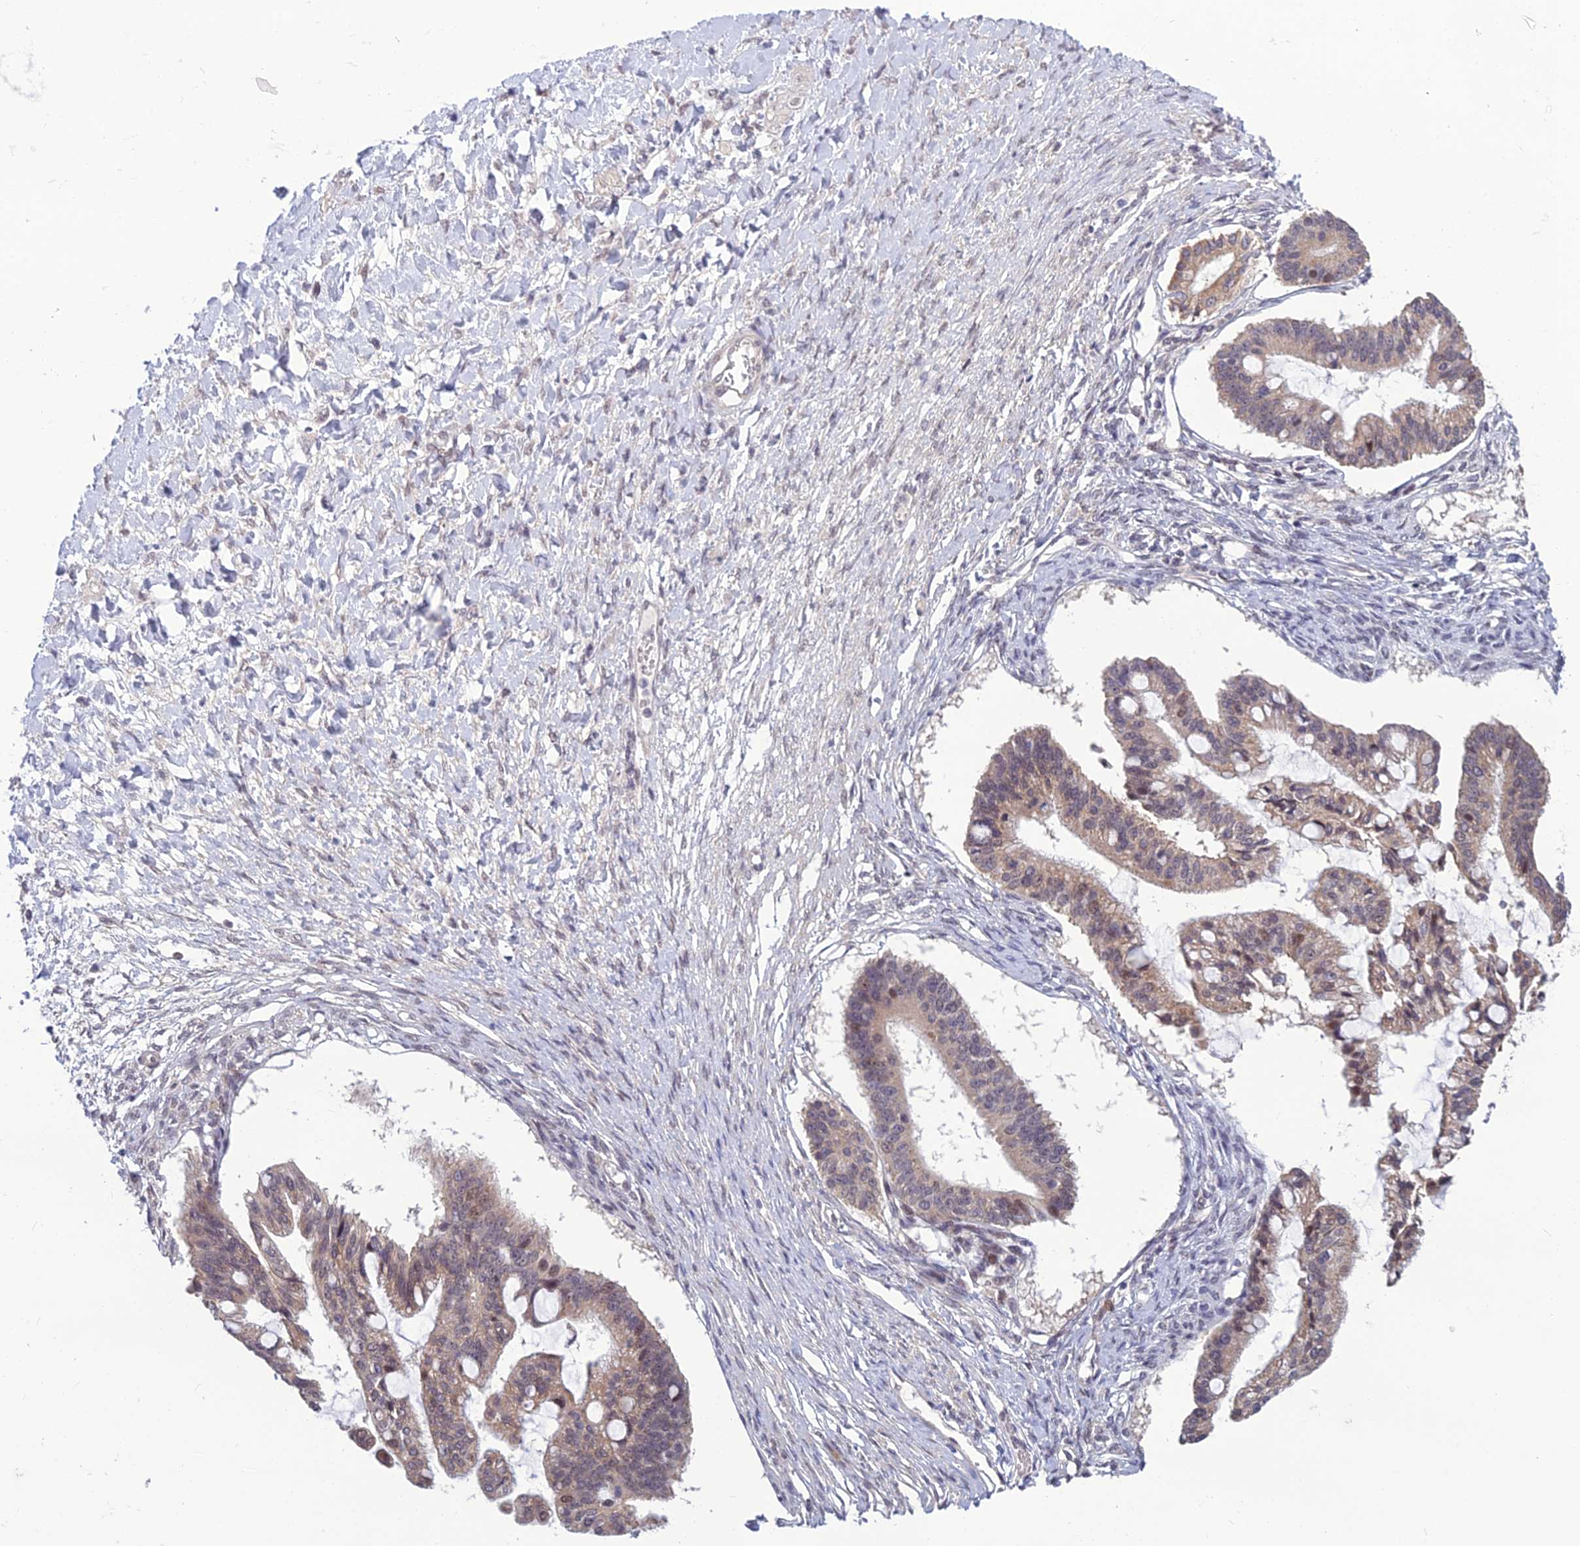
{"staining": {"intensity": "weak", "quantity": "<25%", "location": "nuclear"}, "tissue": "ovarian cancer", "cell_type": "Tumor cells", "image_type": "cancer", "snomed": [{"axis": "morphology", "description": "Cystadenocarcinoma, mucinous, NOS"}, {"axis": "topography", "description": "Ovary"}], "caption": "IHC of human ovarian cancer displays no positivity in tumor cells. (Stains: DAB (3,3'-diaminobenzidine) IHC with hematoxylin counter stain, Microscopy: brightfield microscopy at high magnification).", "gene": "FBRS", "patient": {"sex": "female", "age": 73}}